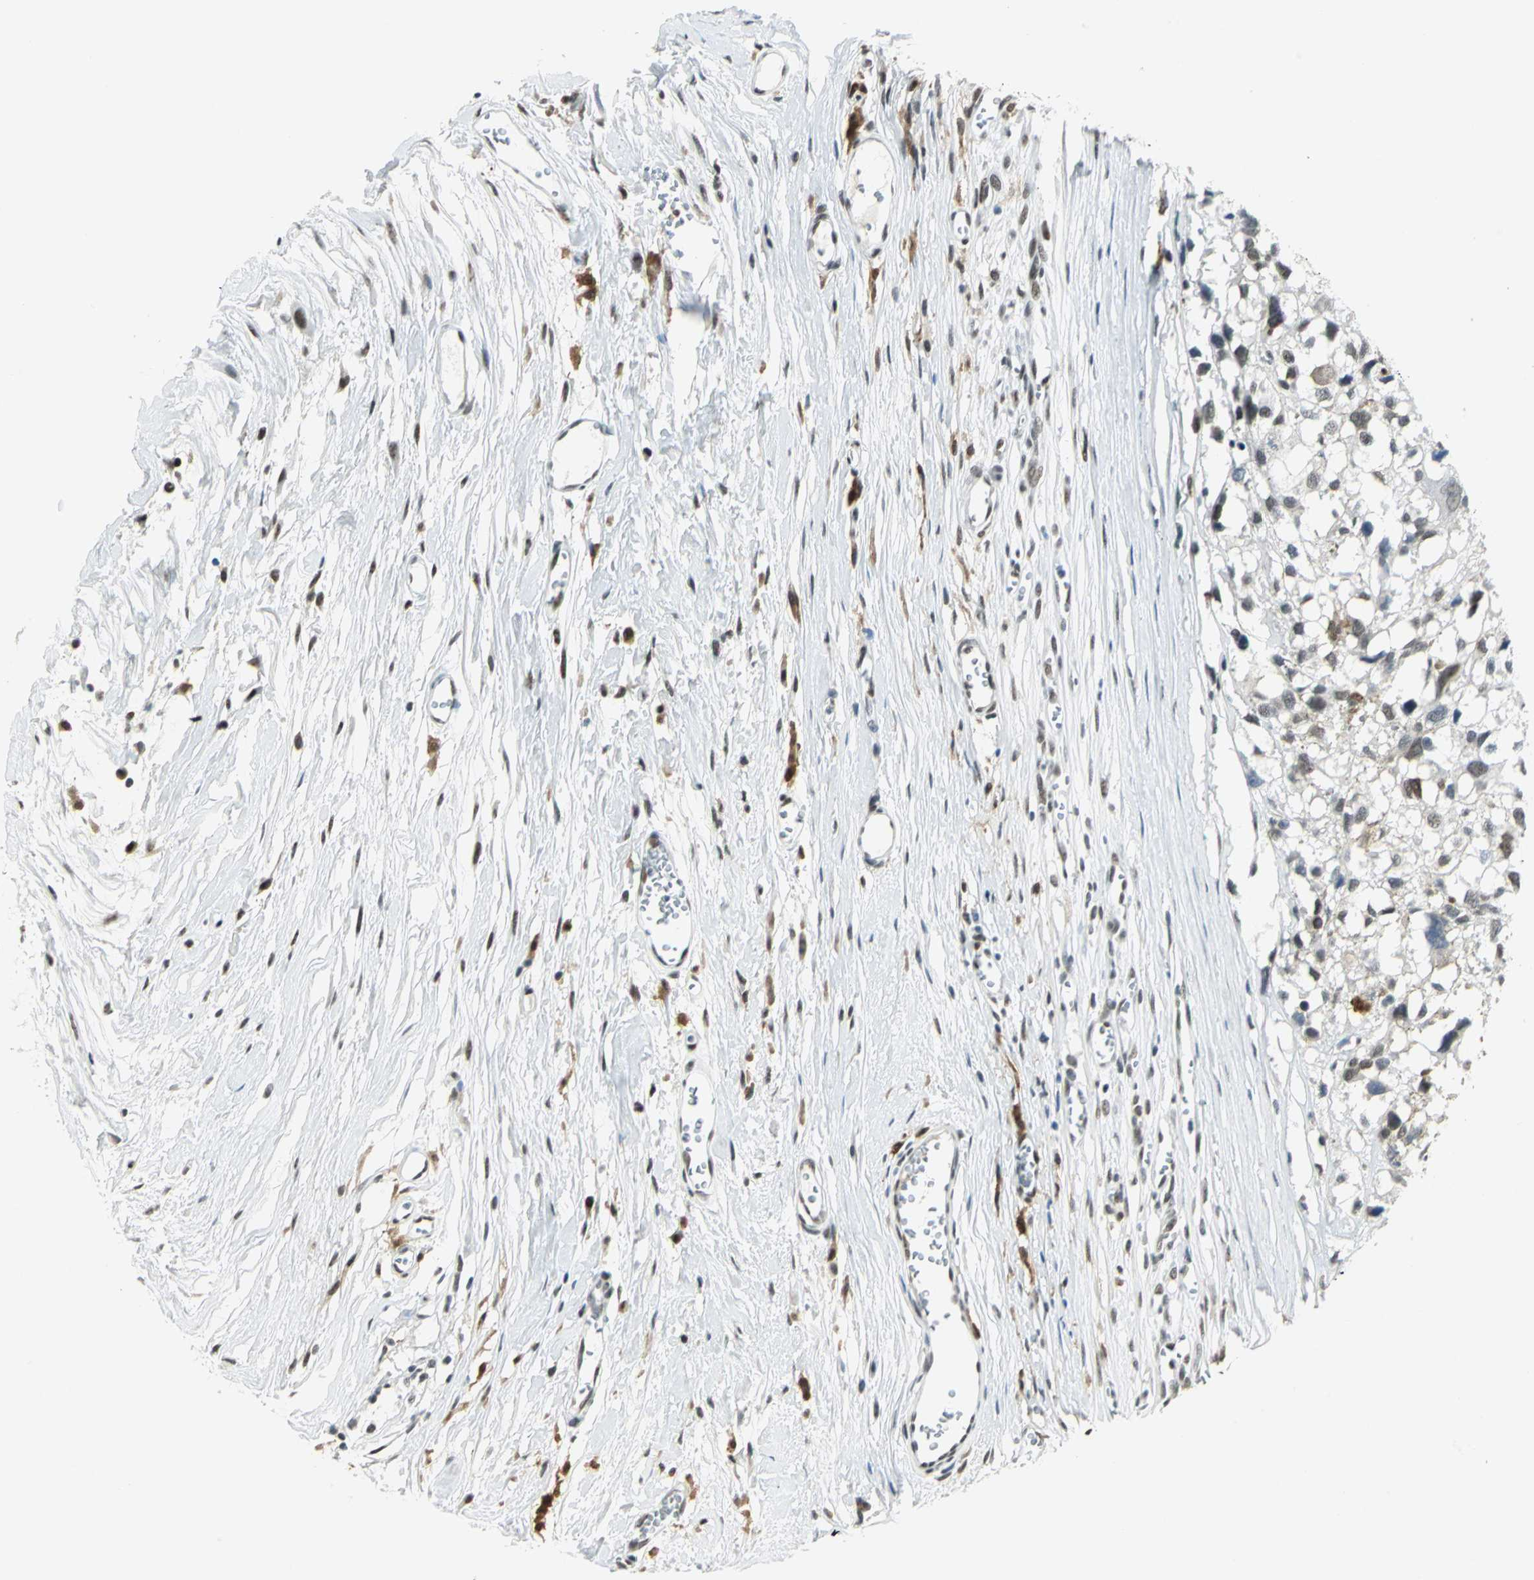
{"staining": {"intensity": "negative", "quantity": "none", "location": "none"}, "tissue": "melanoma", "cell_type": "Tumor cells", "image_type": "cancer", "snomed": [{"axis": "morphology", "description": "Malignant melanoma, Metastatic site"}, {"axis": "topography", "description": "Lymph node"}], "caption": "The photomicrograph exhibits no significant expression in tumor cells of melanoma.", "gene": "MTMR10", "patient": {"sex": "male", "age": 59}}